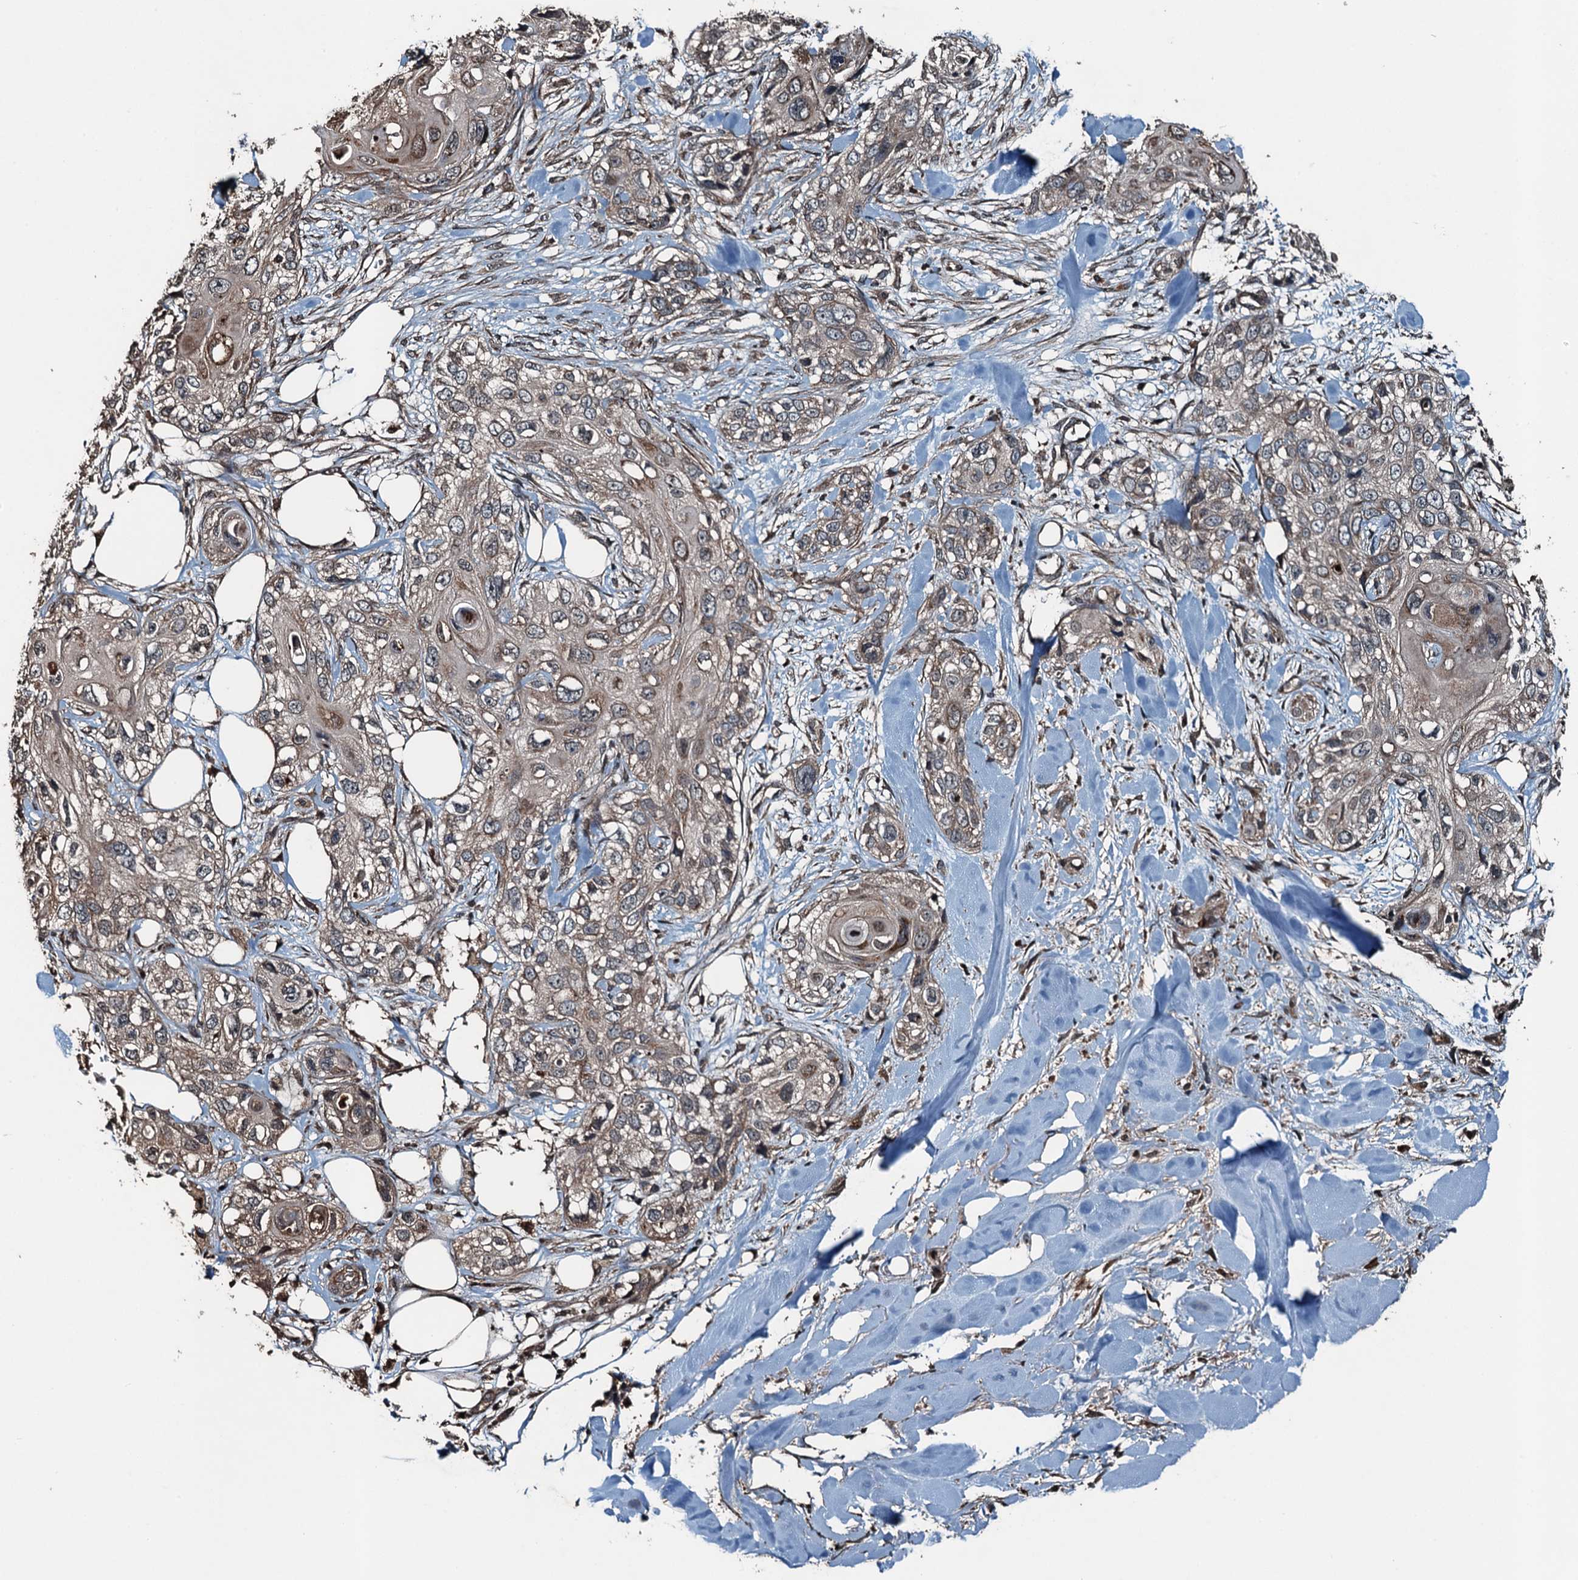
{"staining": {"intensity": "moderate", "quantity": "25%-75%", "location": "cytoplasmic/membranous"}, "tissue": "skin cancer", "cell_type": "Tumor cells", "image_type": "cancer", "snomed": [{"axis": "morphology", "description": "Normal tissue, NOS"}, {"axis": "morphology", "description": "Squamous cell carcinoma, NOS"}, {"axis": "topography", "description": "Skin"}], "caption": "The image reveals immunohistochemical staining of squamous cell carcinoma (skin). There is moderate cytoplasmic/membranous staining is identified in approximately 25%-75% of tumor cells.", "gene": "TCTN1", "patient": {"sex": "male", "age": 72}}